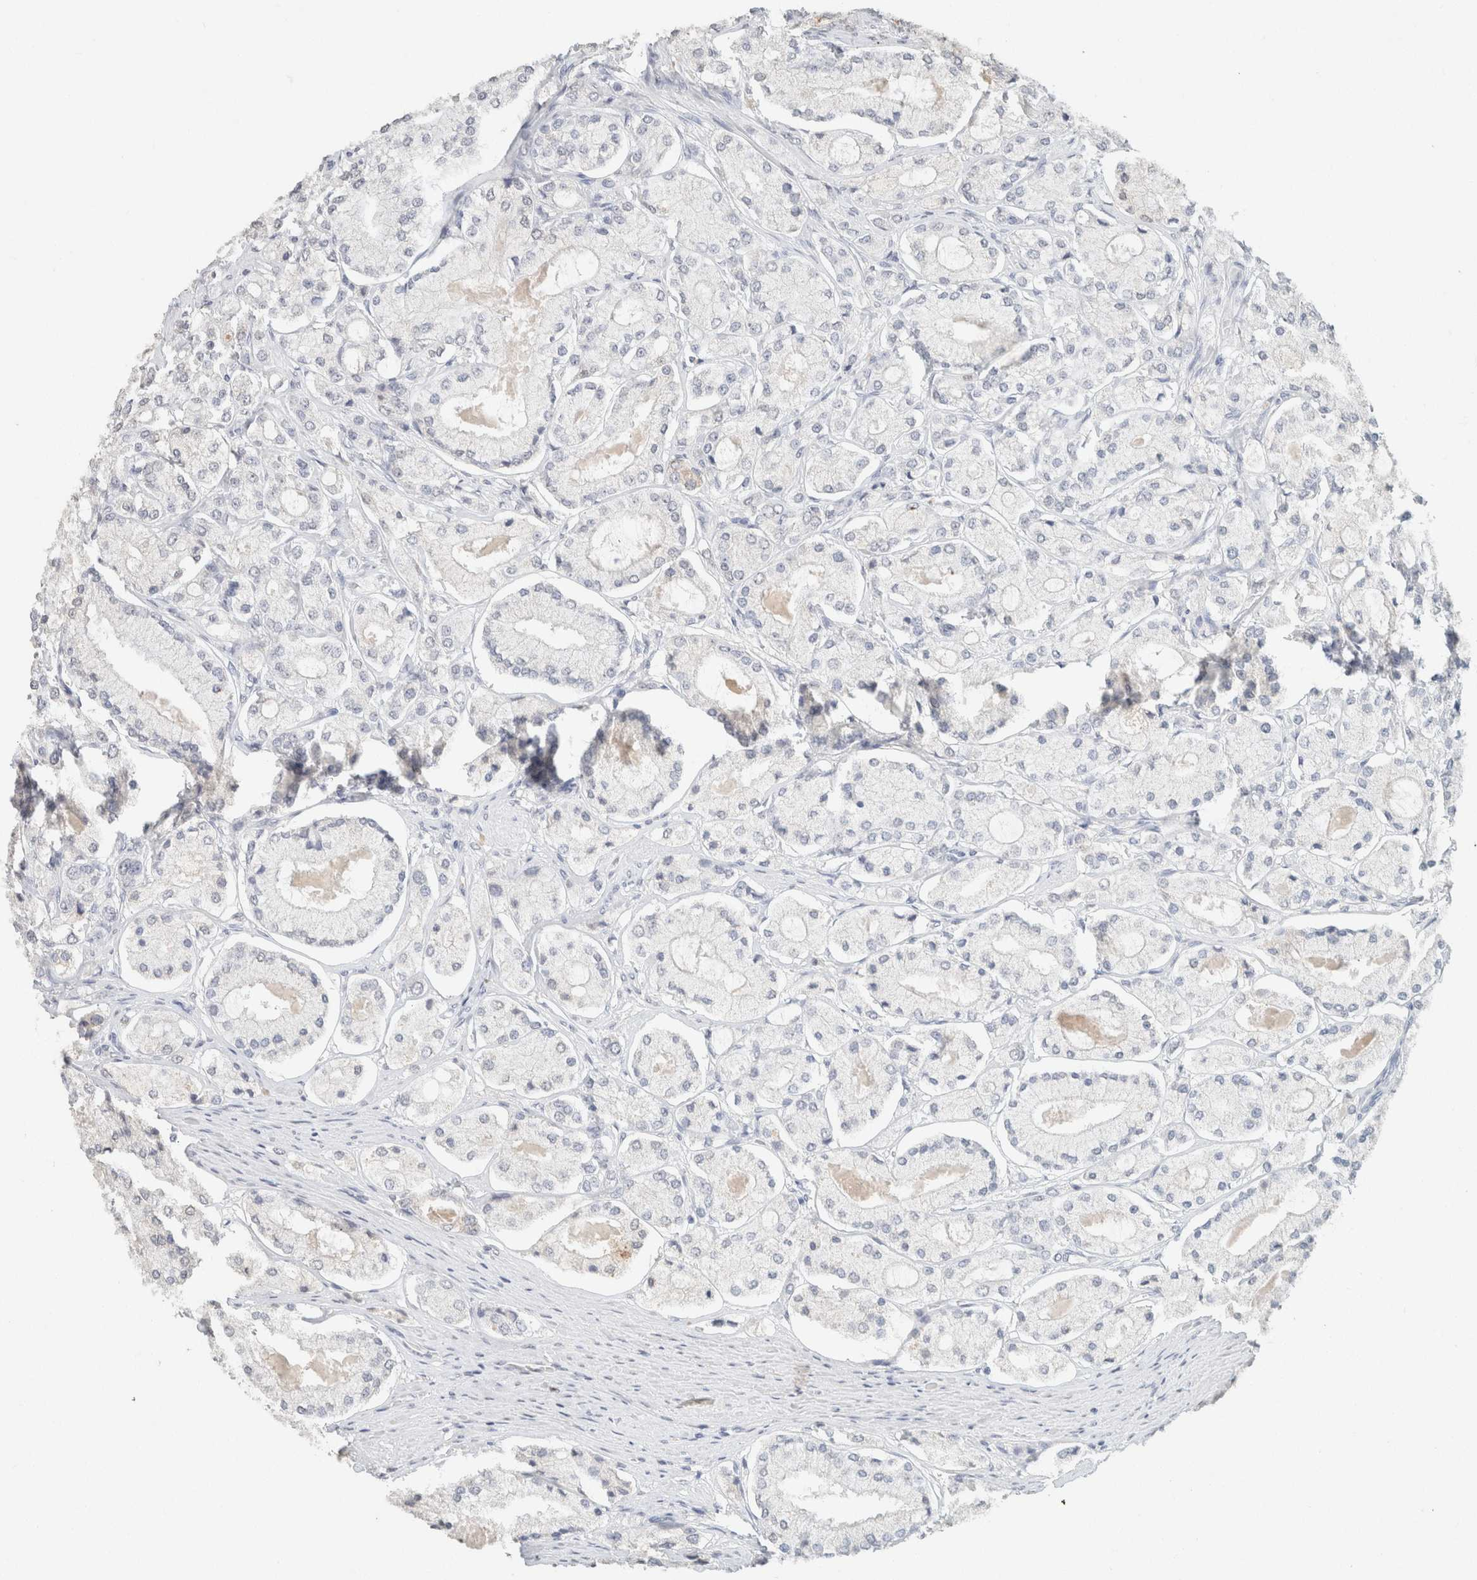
{"staining": {"intensity": "negative", "quantity": "none", "location": "none"}, "tissue": "prostate cancer", "cell_type": "Tumor cells", "image_type": "cancer", "snomed": [{"axis": "morphology", "description": "Adenocarcinoma, High grade"}, {"axis": "topography", "description": "Prostate"}], "caption": "Prostate high-grade adenocarcinoma stained for a protein using immunohistochemistry (IHC) demonstrates no positivity tumor cells.", "gene": "CPA1", "patient": {"sex": "male", "age": 65}}